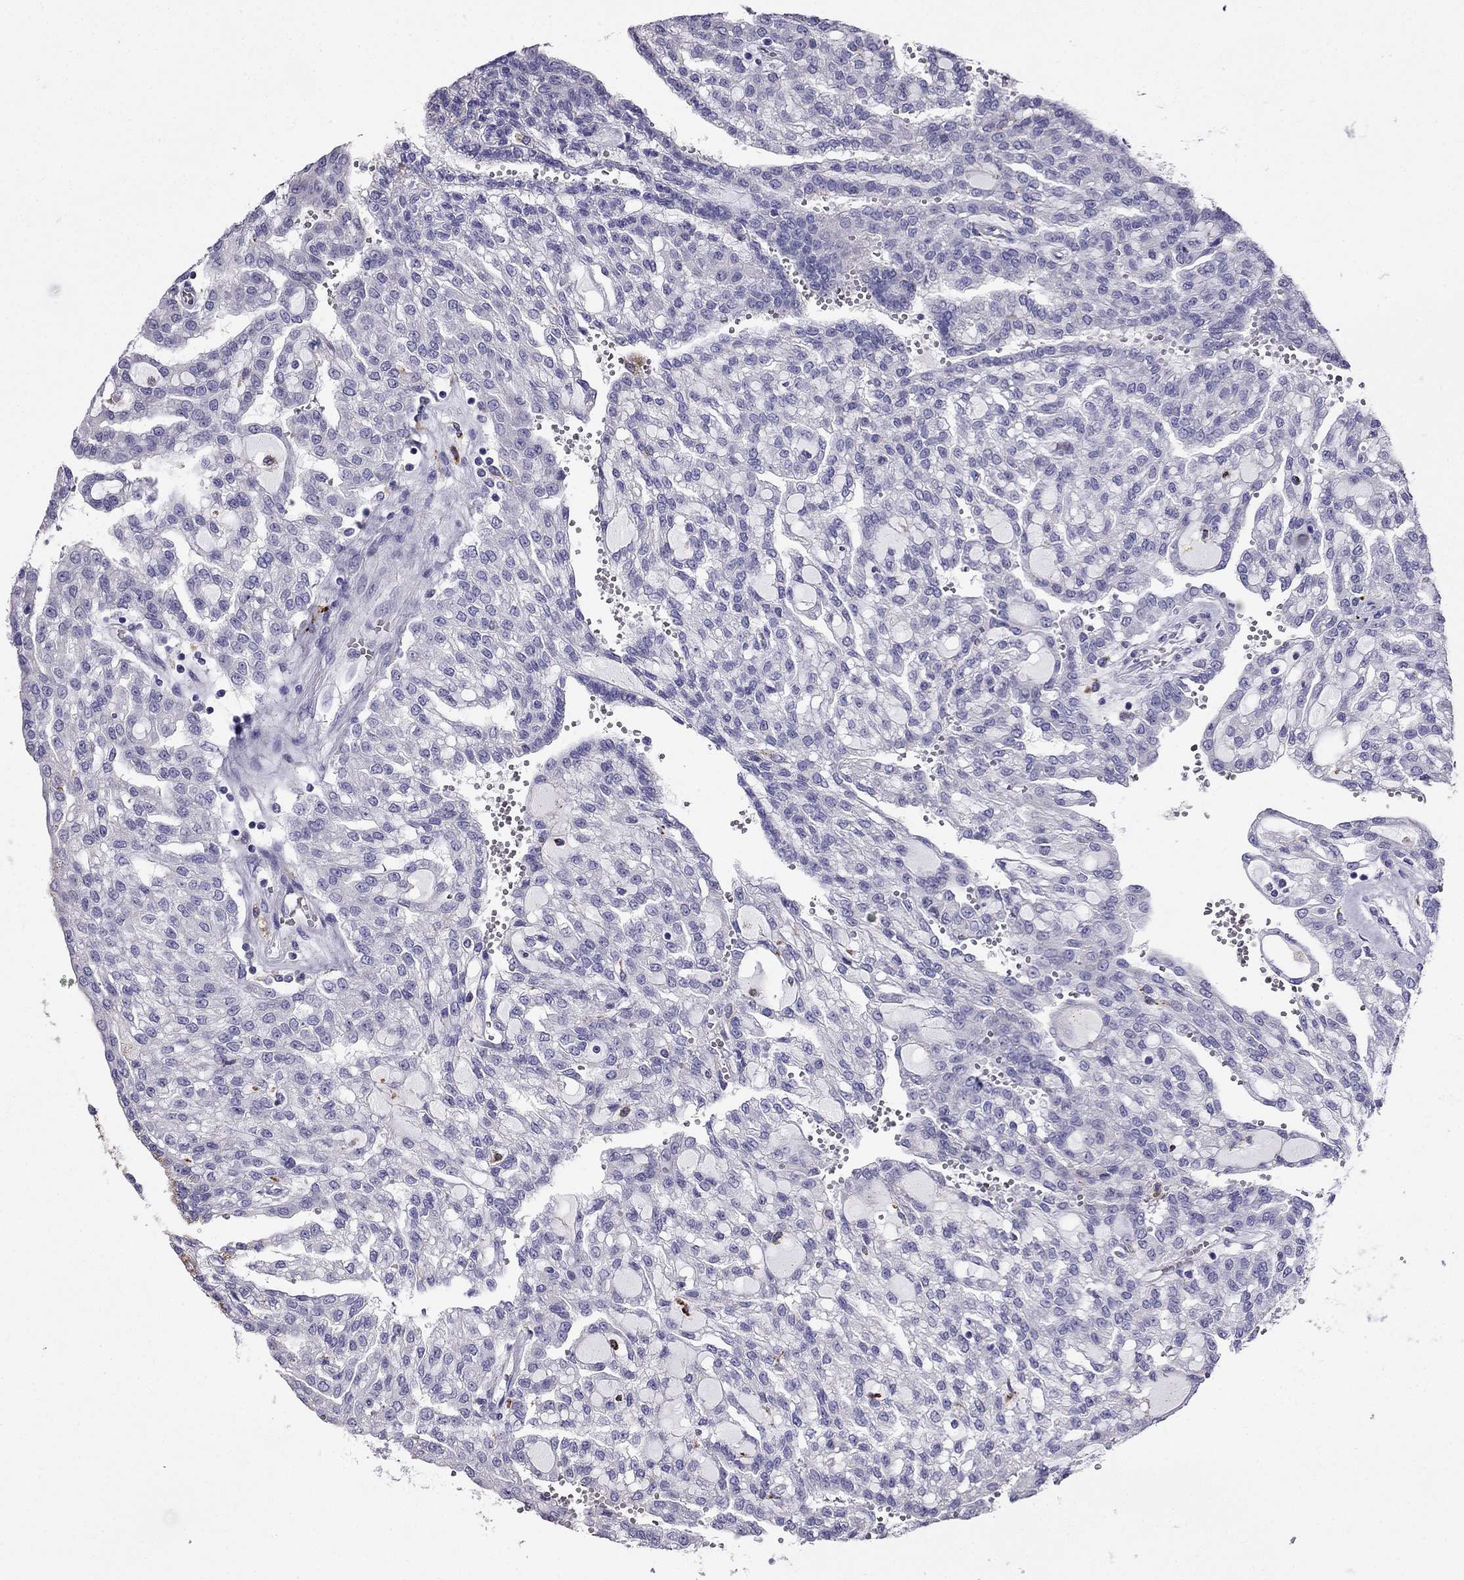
{"staining": {"intensity": "negative", "quantity": "none", "location": "none"}, "tissue": "renal cancer", "cell_type": "Tumor cells", "image_type": "cancer", "snomed": [{"axis": "morphology", "description": "Adenocarcinoma, NOS"}, {"axis": "topography", "description": "Kidney"}], "caption": "Immunohistochemical staining of adenocarcinoma (renal) demonstrates no significant expression in tumor cells.", "gene": "PTH", "patient": {"sex": "male", "age": 63}}